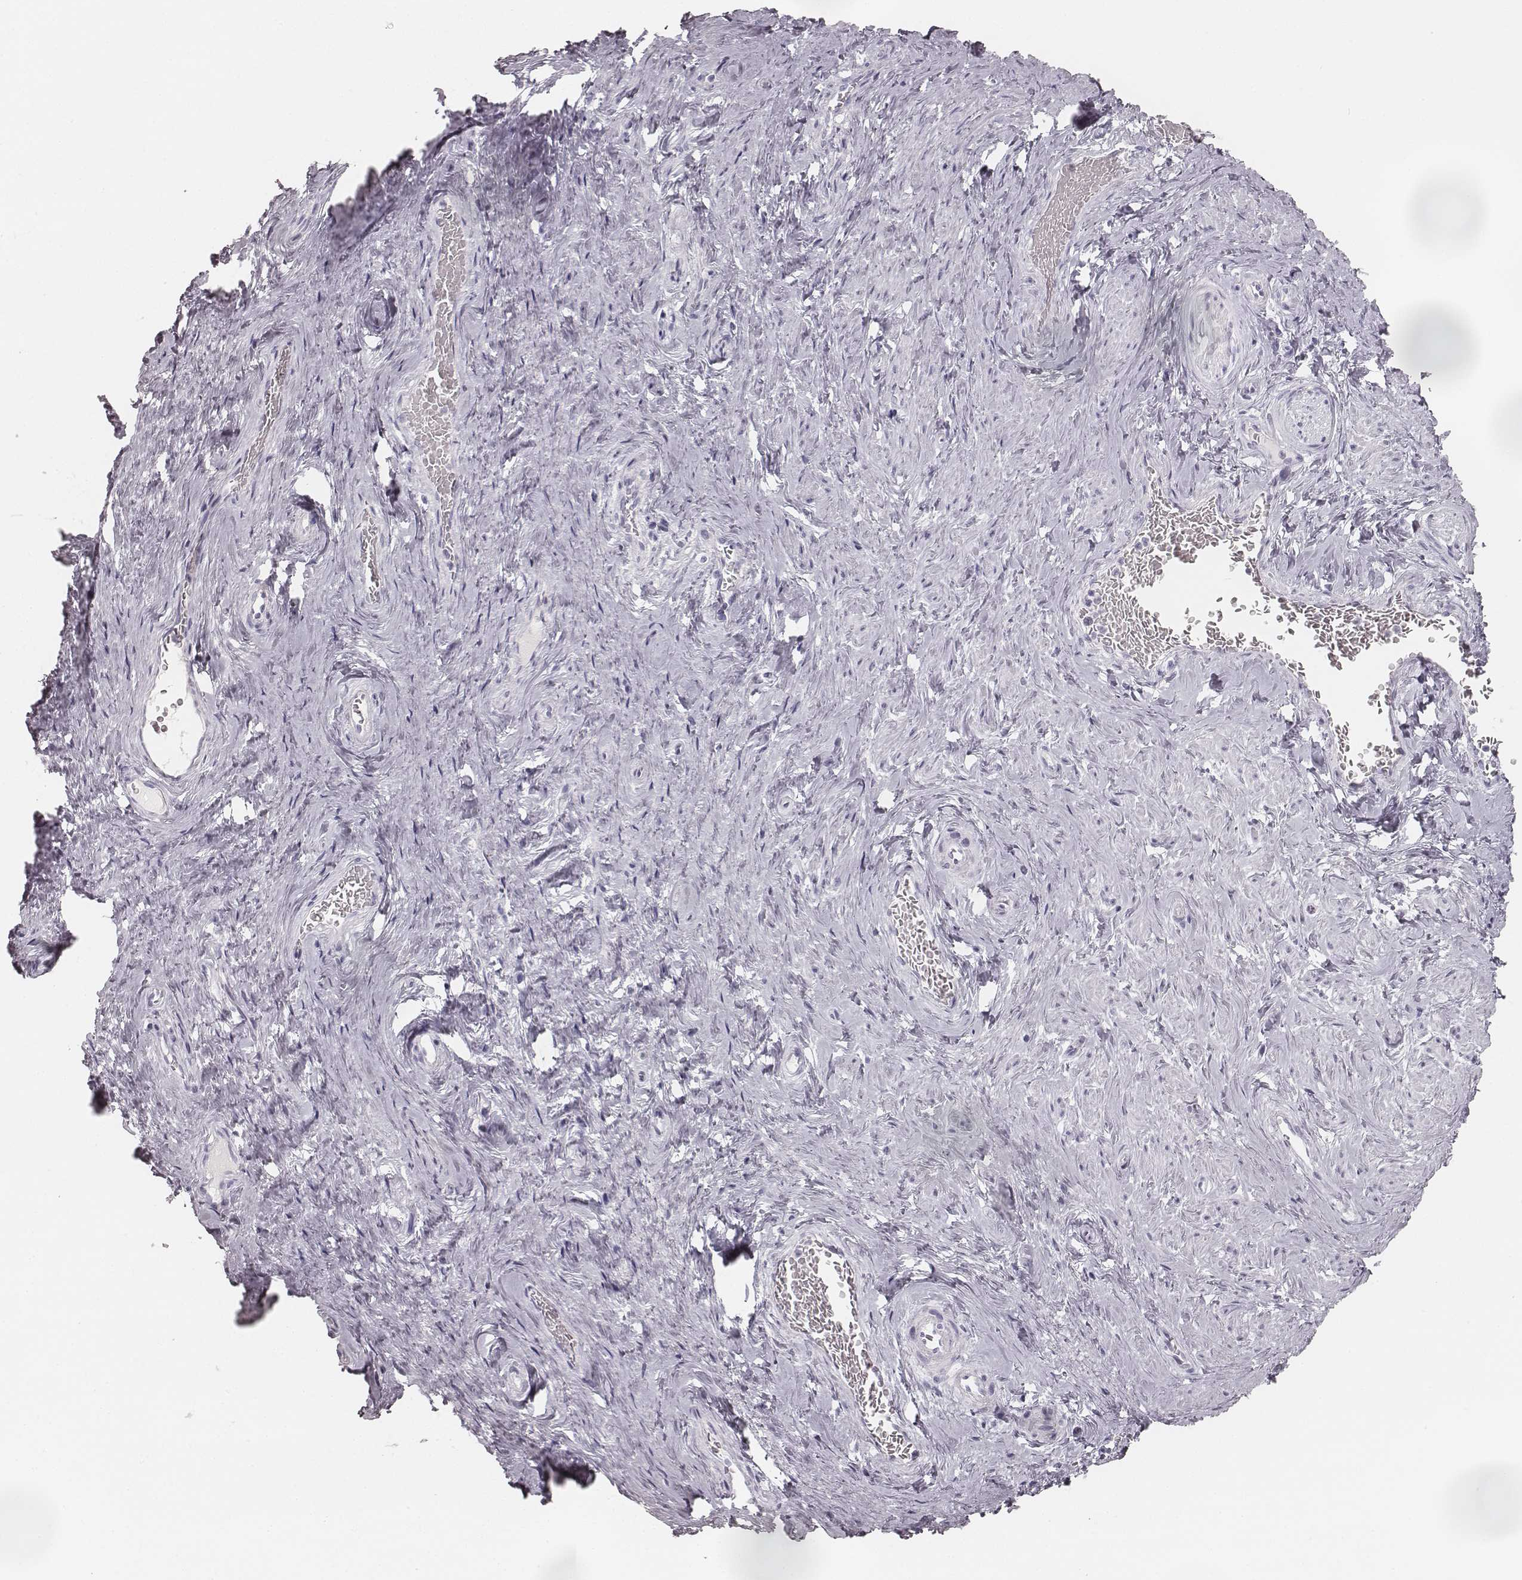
{"staining": {"intensity": "negative", "quantity": "none", "location": "none"}, "tissue": "vagina", "cell_type": "Squamous epithelial cells", "image_type": "normal", "snomed": [{"axis": "morphology", "description": "Normal tissue, NOS"}, {"axis": "topography", "description": "Vagina"}], "caption": "Photomicrograph shows no significant protein staining in squamous epithelial cells of normal vagina.", "gene": "KRT34", "patient": {"sex": "female", "age": 45}}